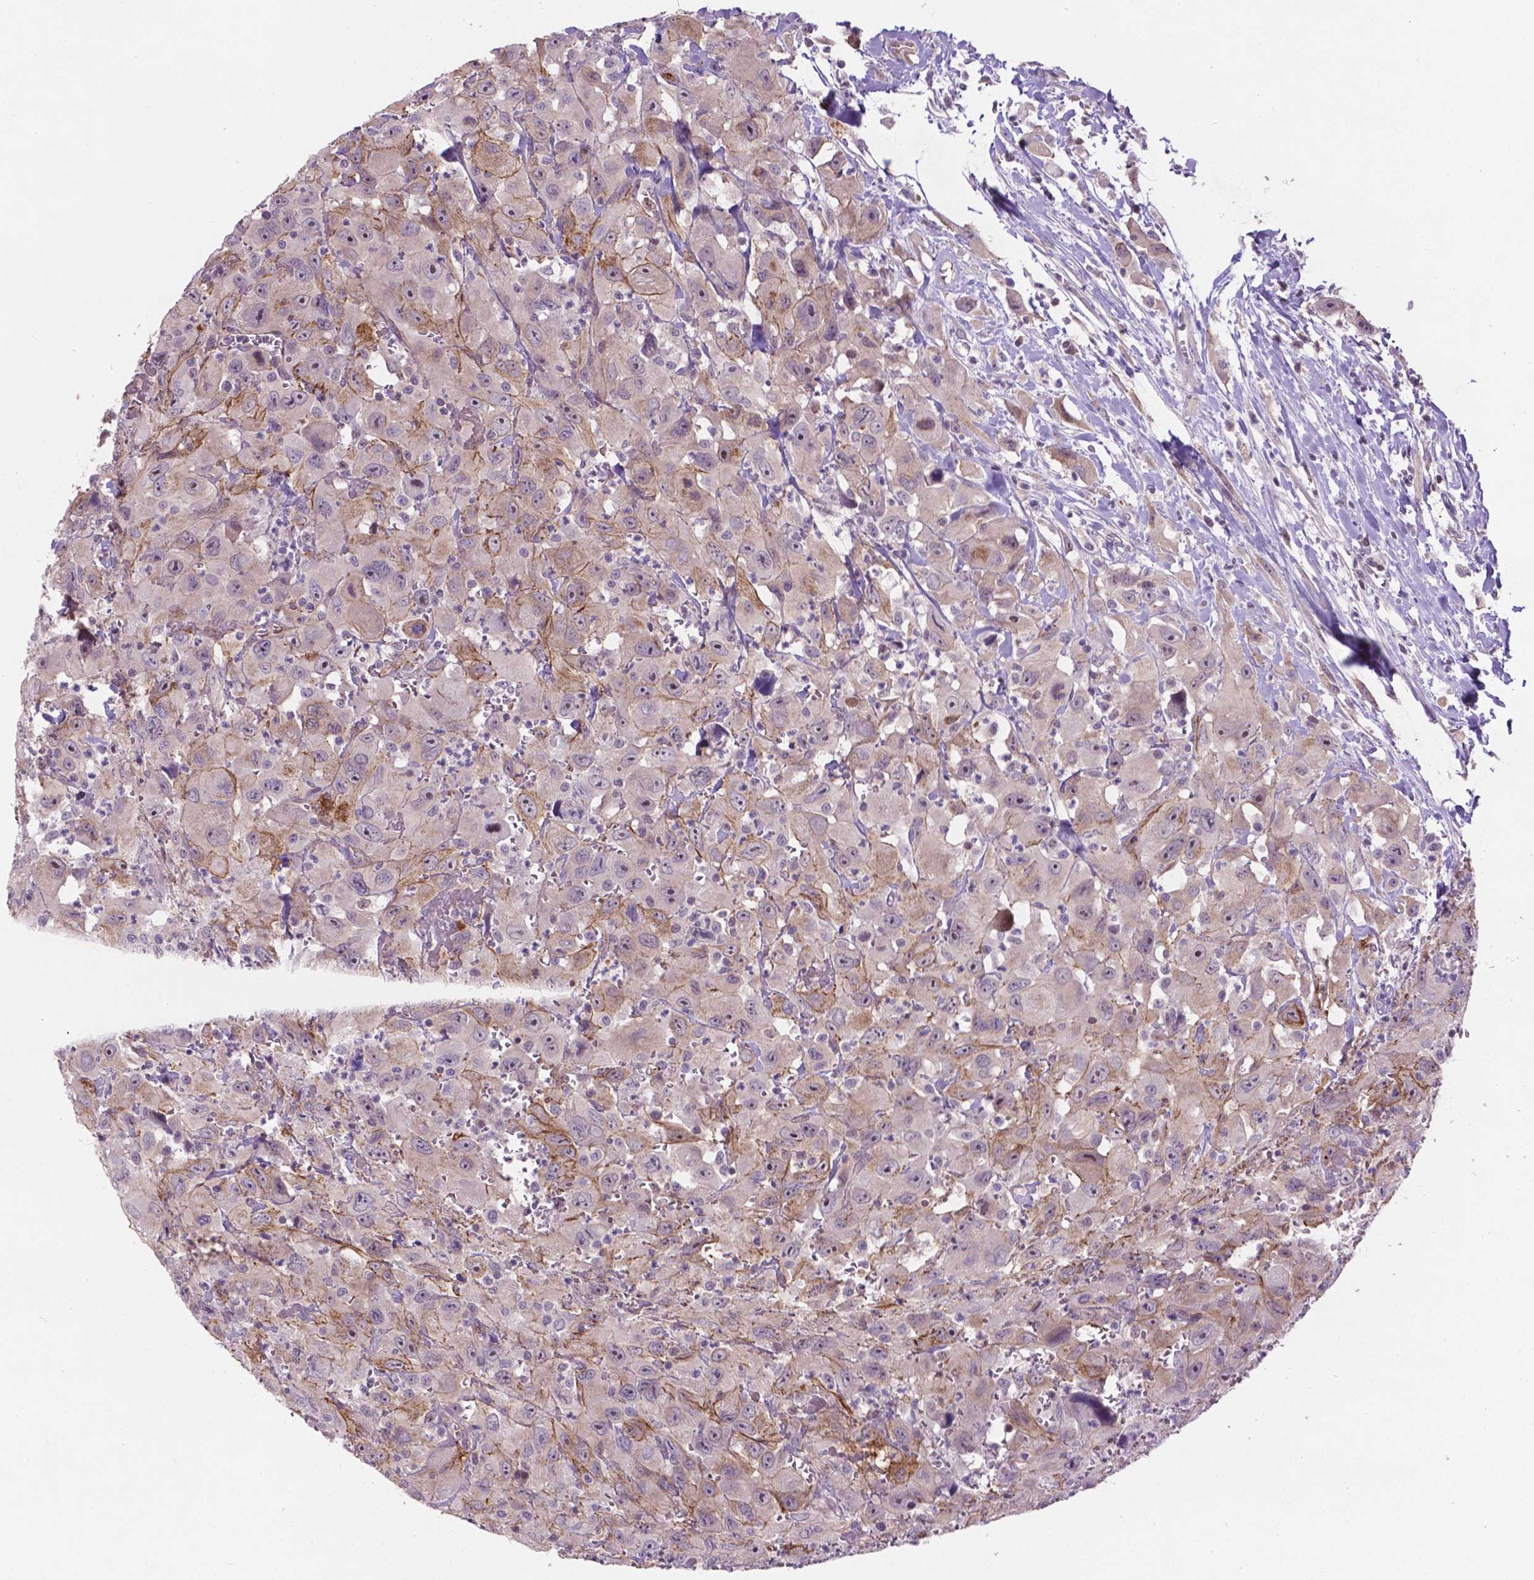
{"staining": {"intensity": "moderate", "quantity": "<25%", "location": "cytoplasmic/membranous"}, "tissue": "head and neck cancer", "cell_type": "Tumor cells", "image_type": "cancer", "snomed": [{"axis": "morphology", "description": "Squamous cell carcinoma, NOS"}, {"axis": "morphology", "description": "Squamous cell carcinoma, metastatic, NOS"}, {"axis": "topography", "description": "Oral tissue"}, {"axis": "topography", "description": "Head-Neck"}], "caption": "The image displays immunohistochemical staining of head and neck metastatic squamous cell carcinoma. There is moderate cytoplasmic/membranous positivity is appreciated in about <25% of tumor cells. Immunohistochemistry (ihc) stains the protein of interest in brown and the nuclei are stained blue.", "gene": "ARL5C", "patient": {"sex": "female", "age": 85}}